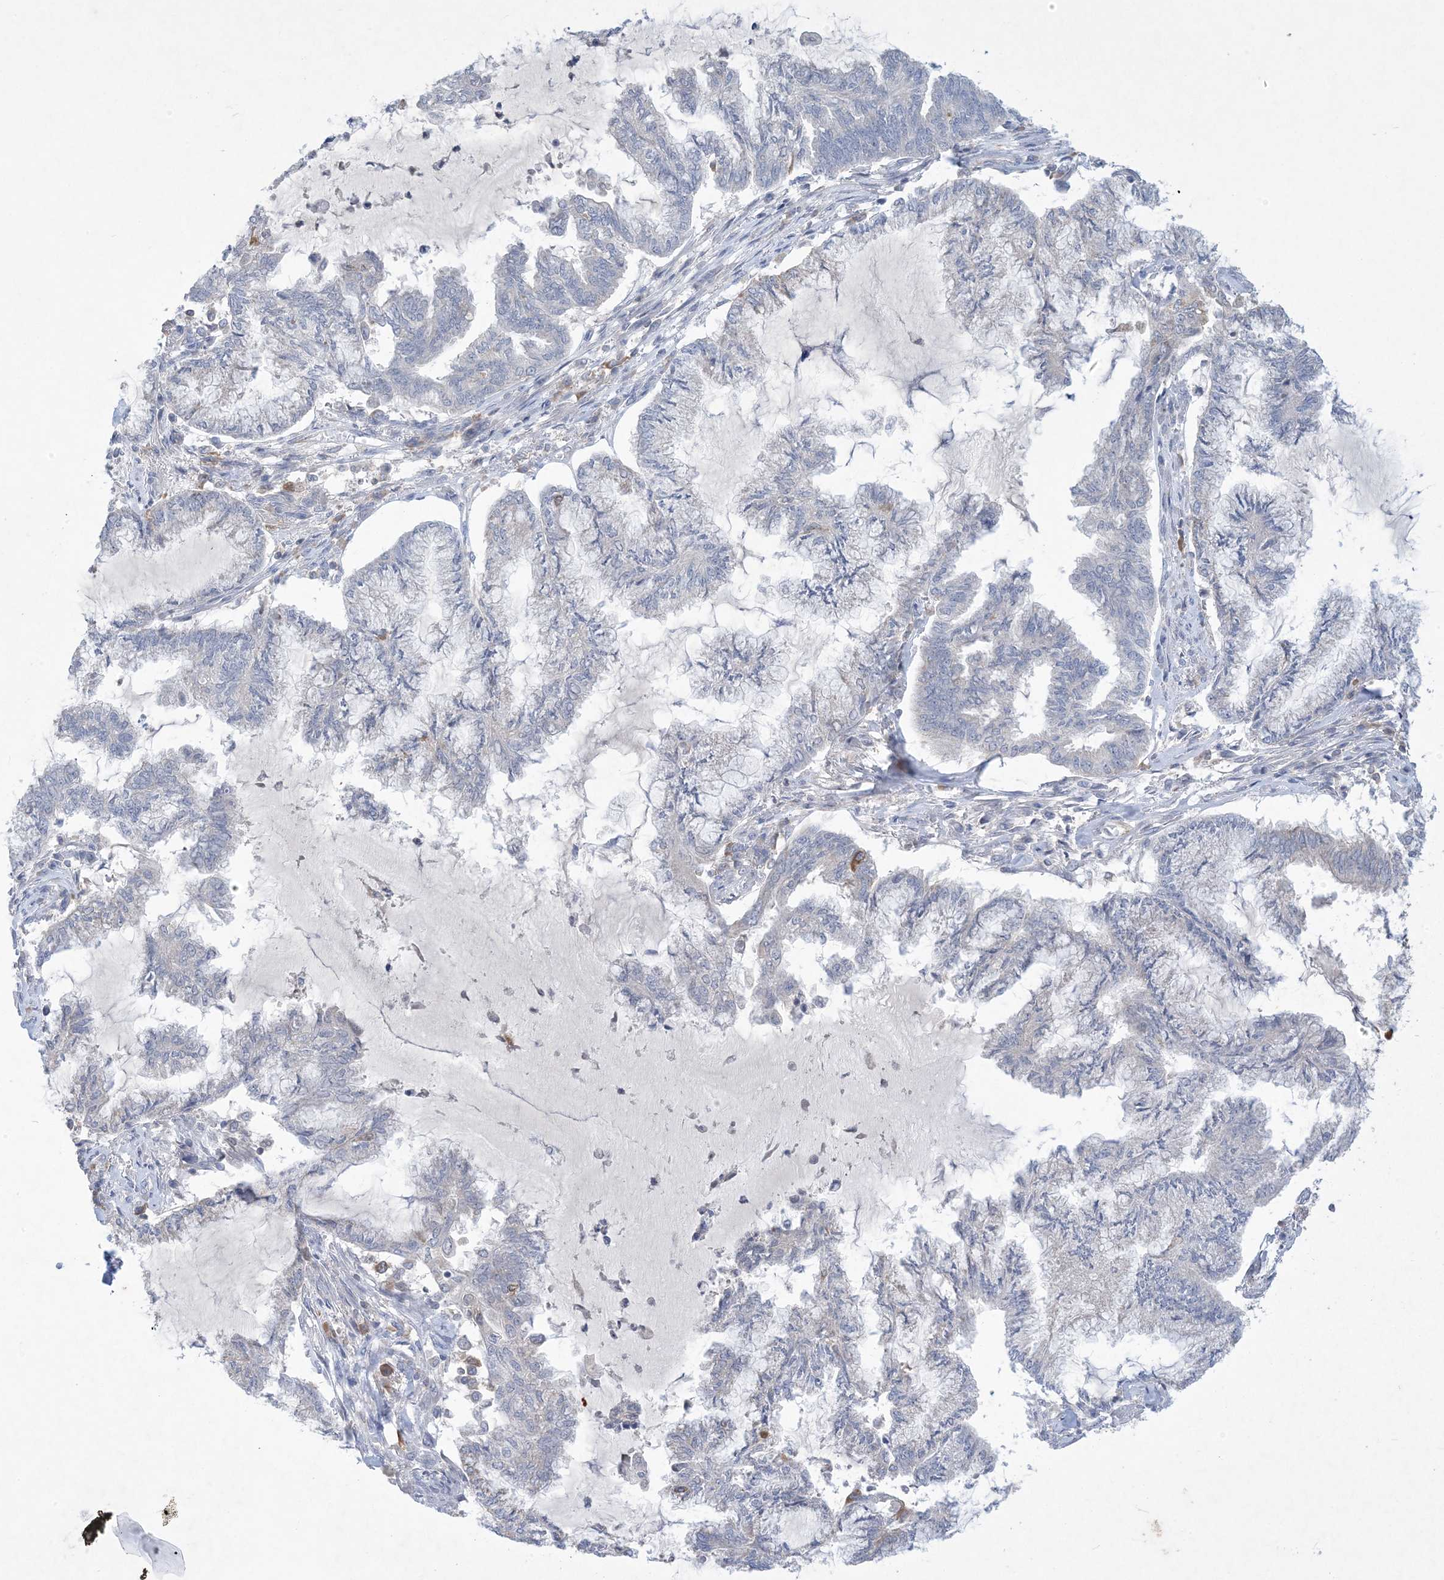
{"staining": {"intensity": "negative", "quantity": "none", "location": "none"}, "tissue": "endometrial cancer", "cell_type": "Tumor cells", "image_type": "cancer", "snomed": [{"axis": "morphology", "description": "Adenocarcinoma, NOS"}, {"axis": "topography", "description": "Endometrium"}], "caption": "High magnification brightfield microscopy of adenocarcinoma (endometrial) stained with DAB (3,3'-diaminobenzidine) (brown) and counterstained with hematoxylin (blue): tumor cells show no significant expression.", "gene": "AOC1", "patient": {"sex": "female", "age": 86}}